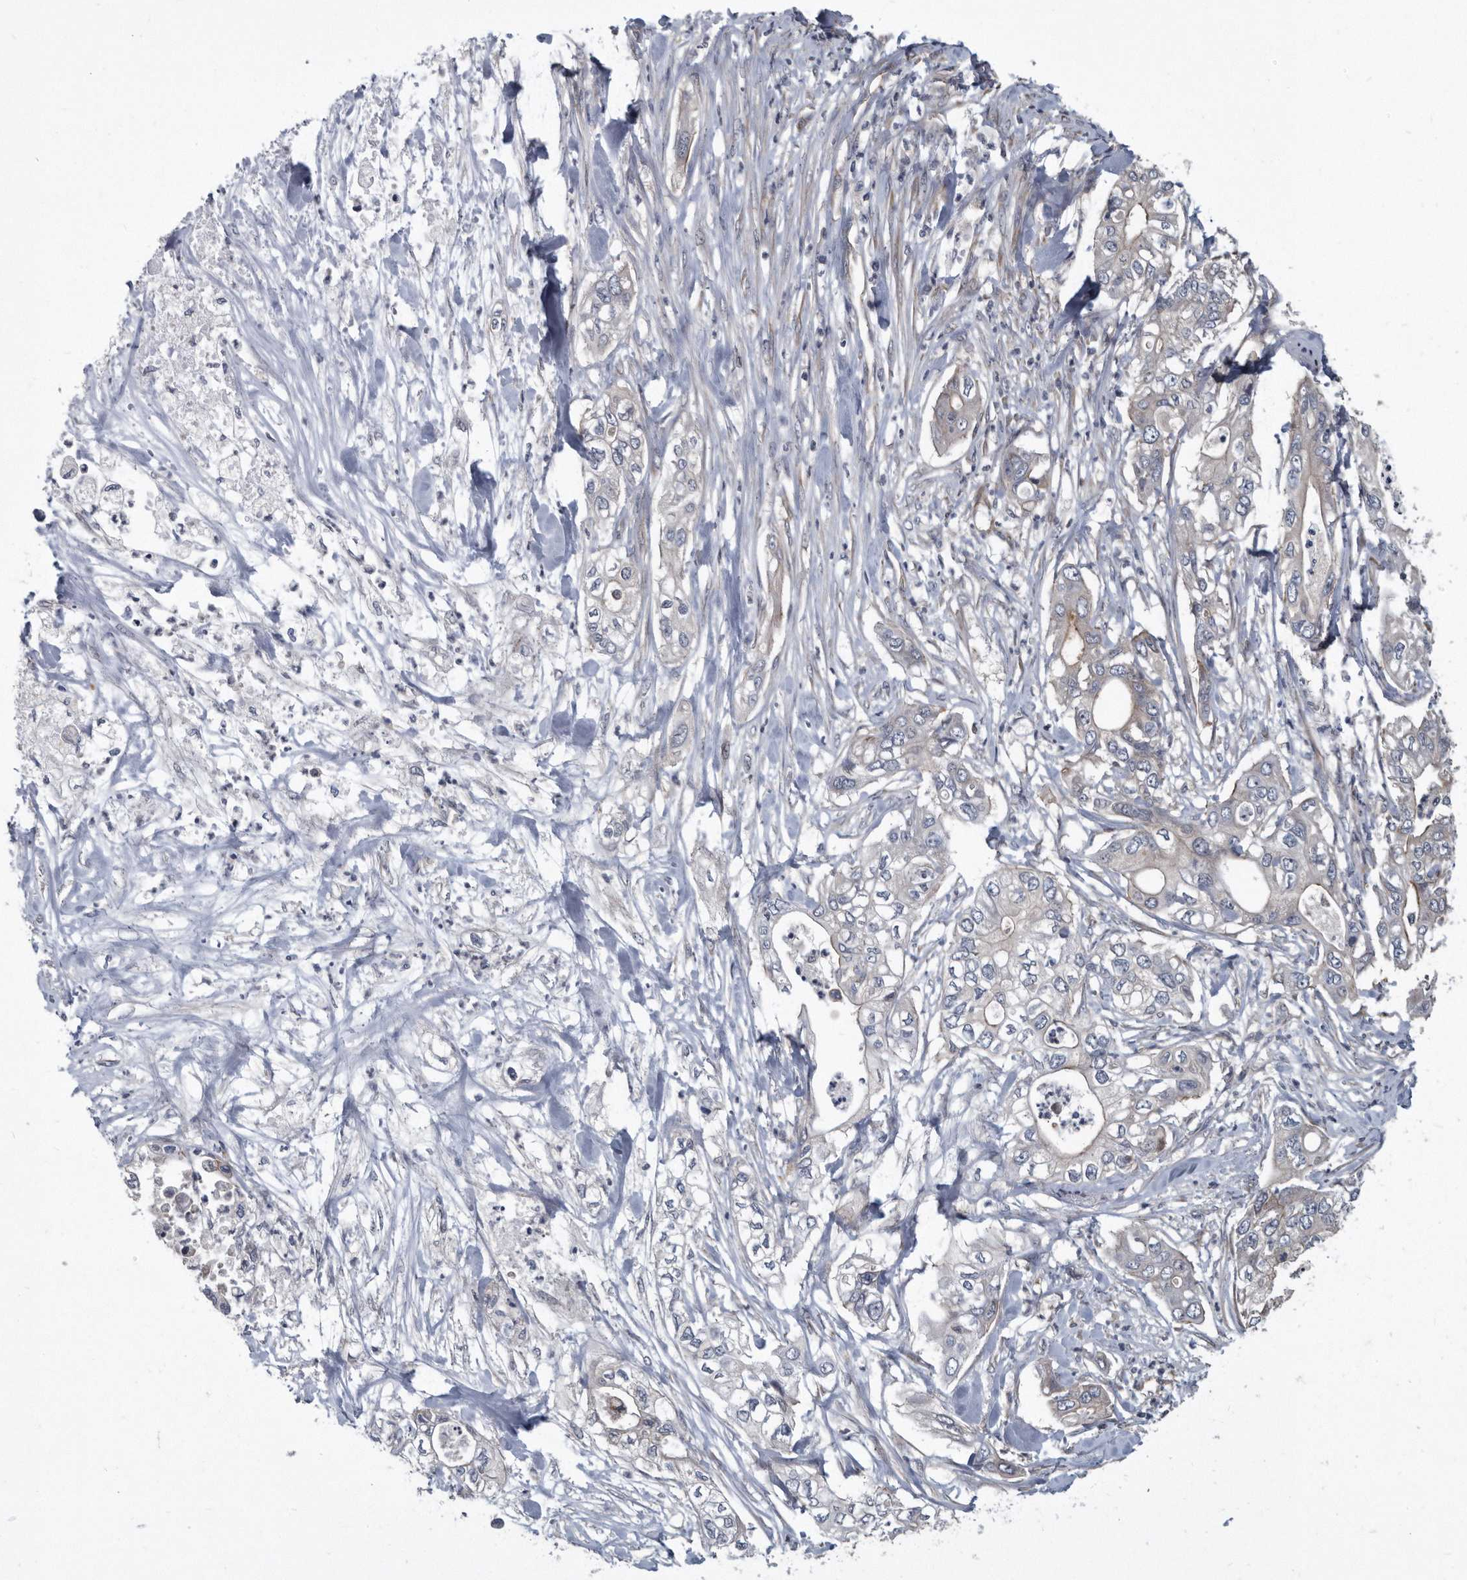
{"staining": {"intensity": "negative", "quantity": "none", "location": "none"}, "tissue": "pancreatic cancer", "cell_type": "Tumor cells", "image_type": "cancer", "snomed": [{"axis": "morphology", "description": "Adenocarcinoma, NOS"}, {"axis": "topography", "description": "Pancreas"}], "caption": "High power microscopy image of an immunohistochemistry histopathology image of pancreatic cancer (adenocarcinoma), revealing no significant positivity in tumor cells.", "gene": "ARMCX1", "patient": {"sex": "female", "age": 78}}